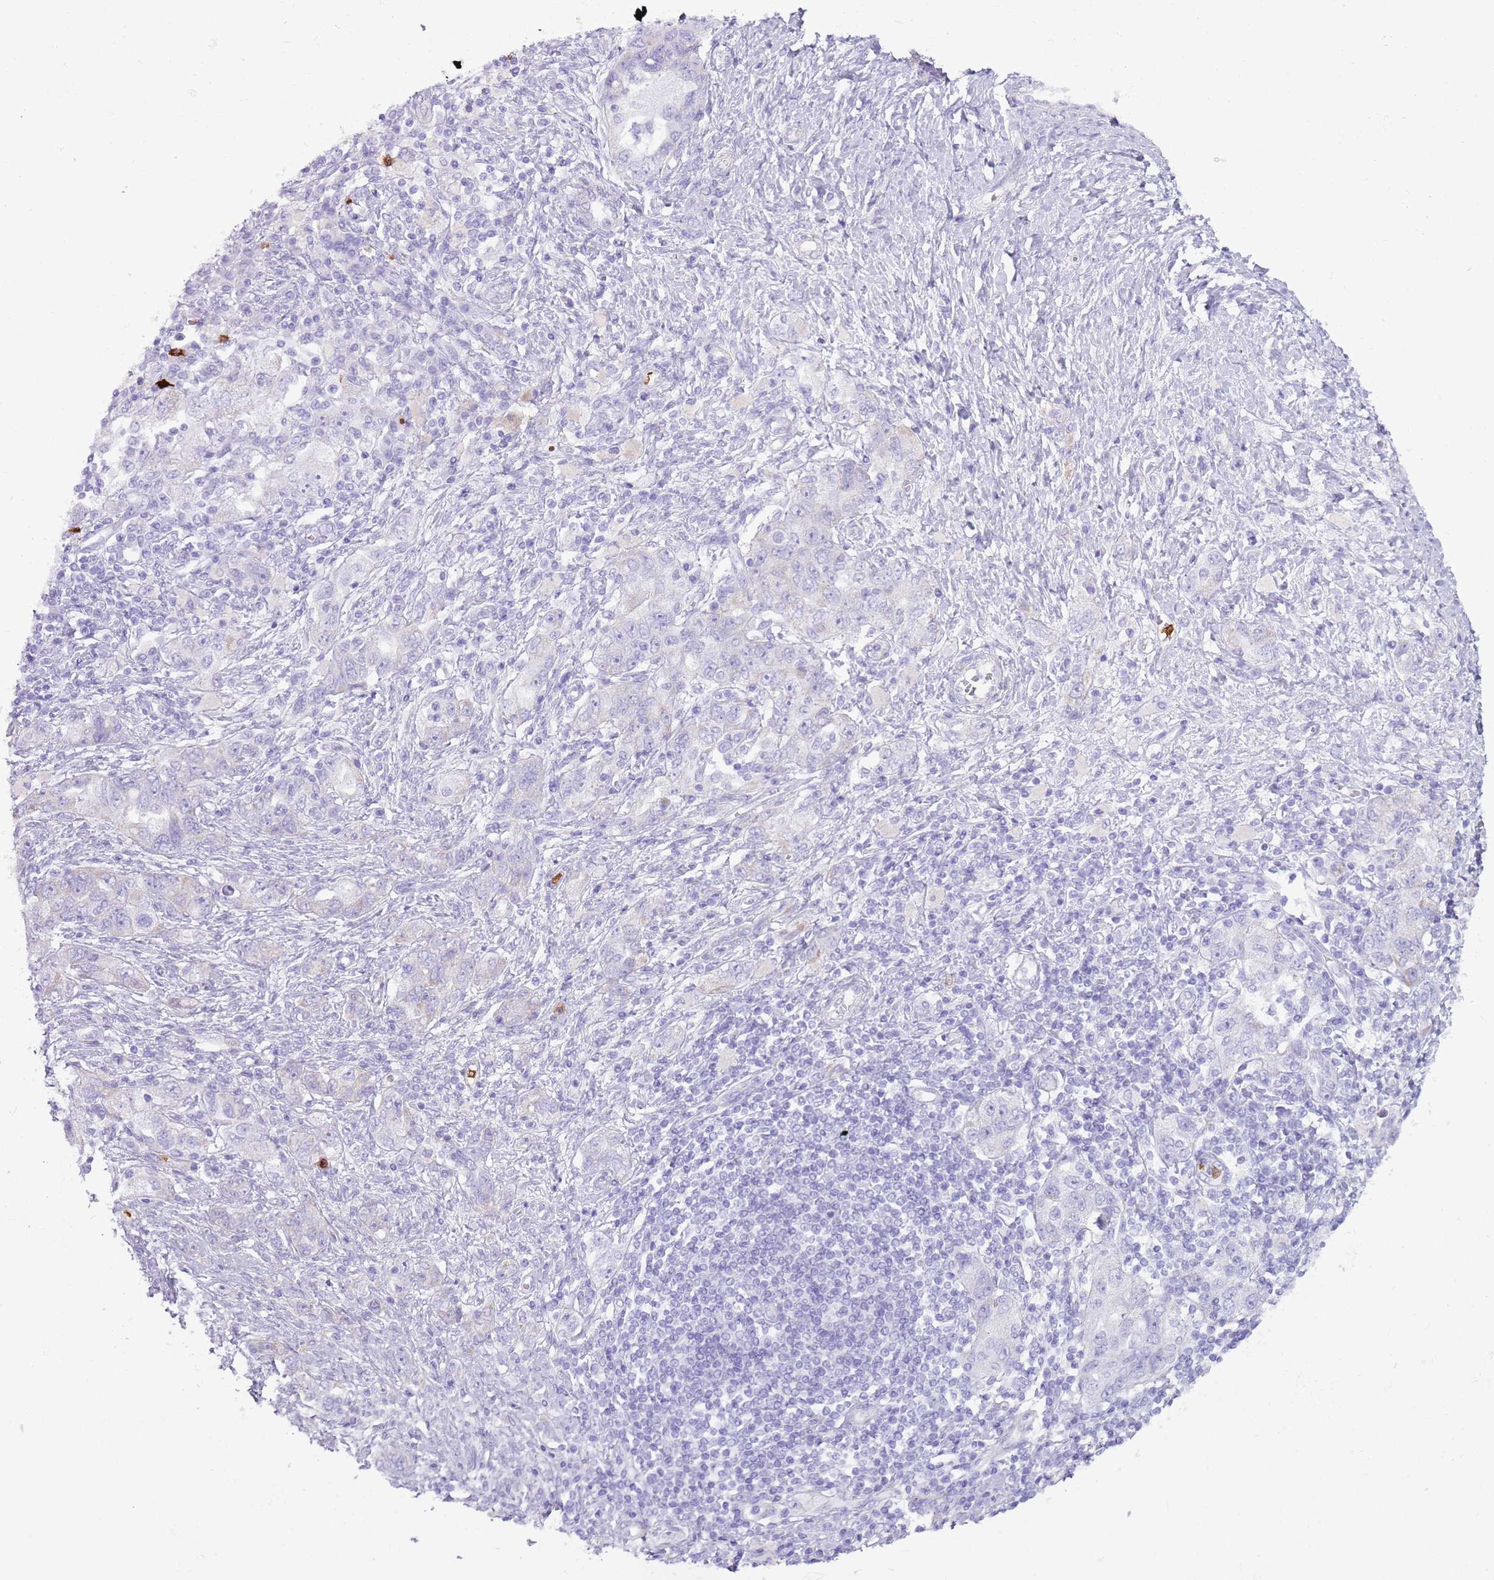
{"staining": {"intensity": "negative", "quantity": "none", "location": "none"}, "tissue": "ovarian cancer", "cell_type": "Tumor cells", "image_type": "cancer", "snomed": [{"axis": "morphology", "description": "Carcinoma, NOS"}, {"axis": "morphology", "description": "Cystadenocarcinoma, serous, NOS"}, {"axis": "topography", "description": "Ovary"}], "caption": "An image of human ovarian cancer (serous cystadenocarcinoma) is negative for staining in tumor cells. (Brightfield microscopy of DAB (3,3'-diaminobenzidine) immunohistochemistry (IHC) at high magnification).", "gene": "CD177", "patient": {"sex": "female", "age": 69}}